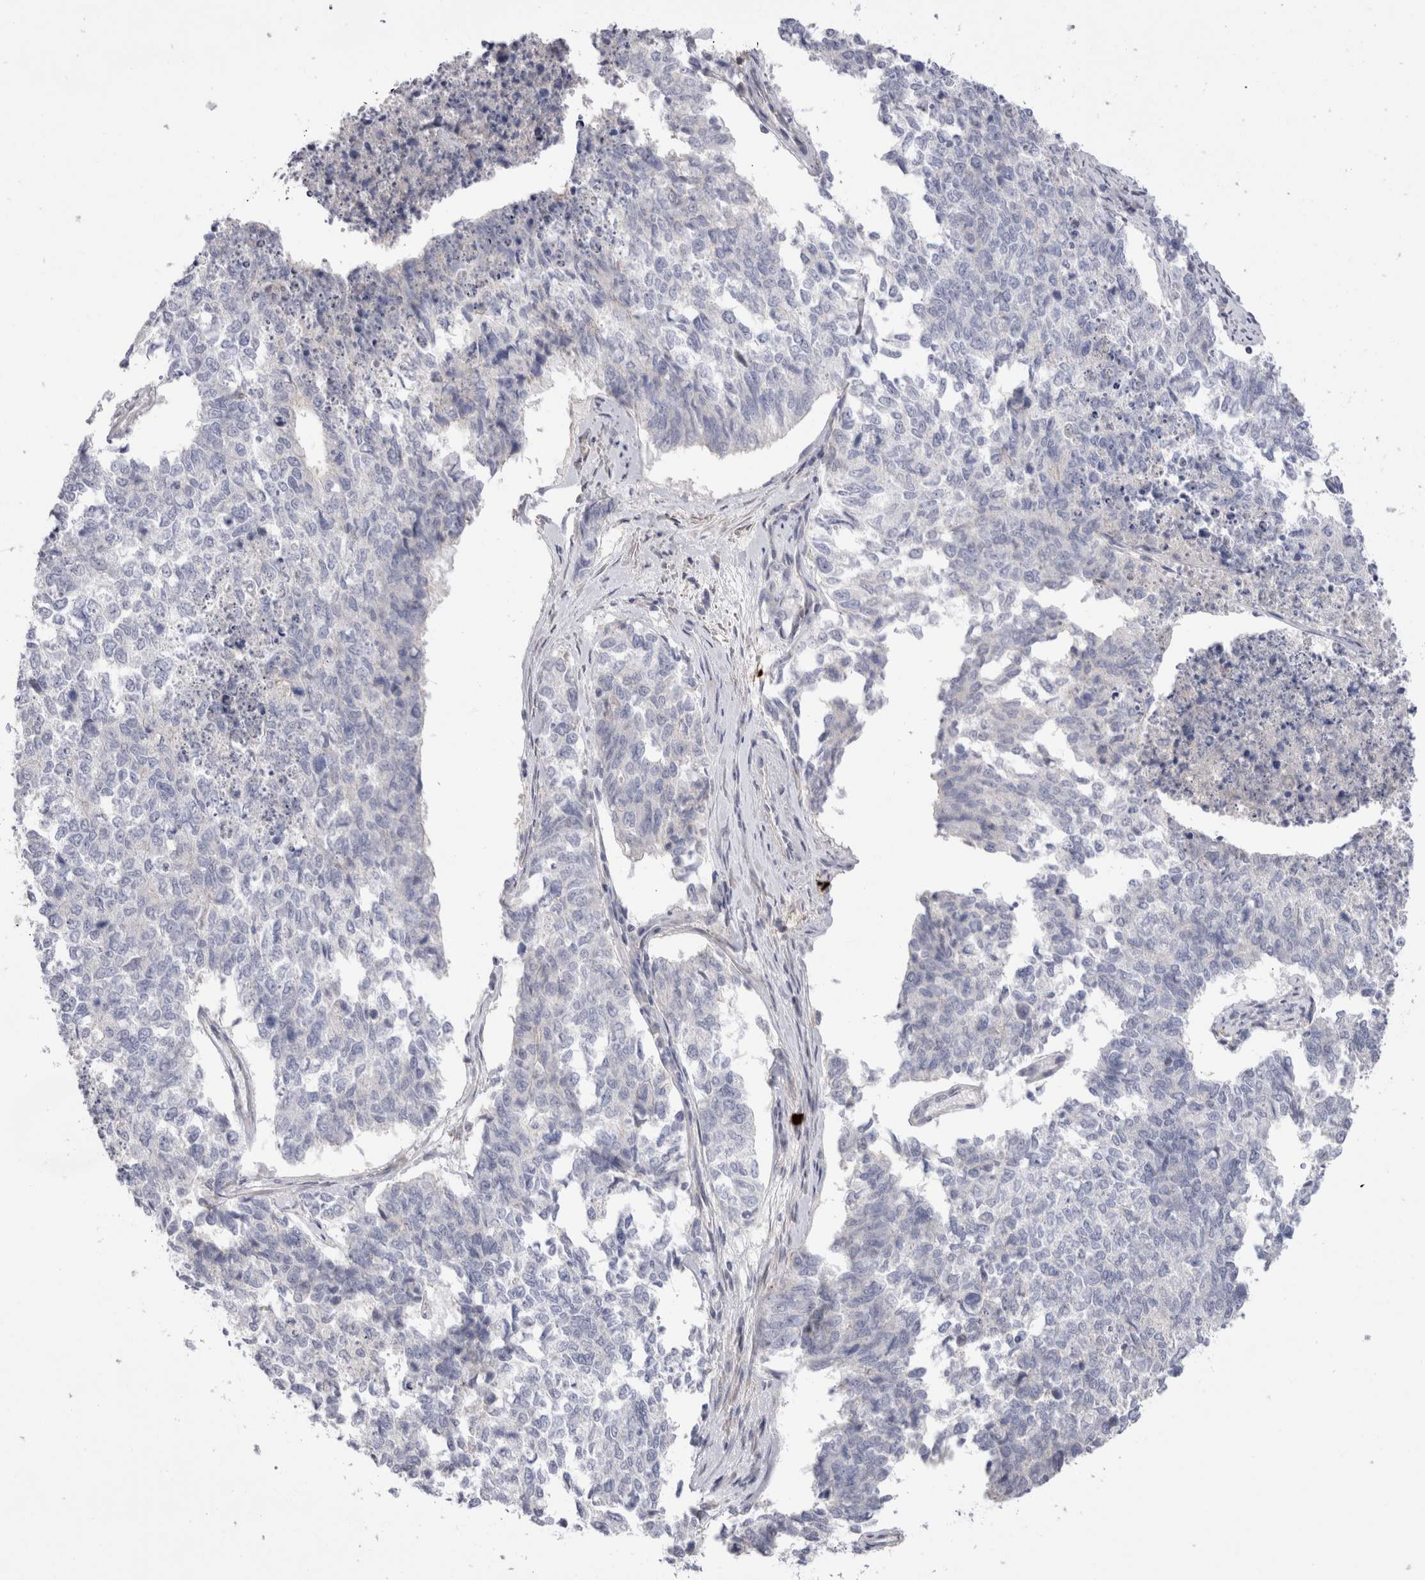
{"staining": {"intensity": "negative", "quantity": "none", "location": "none"}, "tissue": "cervical cancer", "cell_type": "Tumor cells", "image_type": "cancer", "snomed": [{"axis": "morphology", "description": "Squamous cell carcinoma, NOS"}, {"axis": "topography", "description": "Cervix"}], "caption": "Cervical cancer stained for a protein using immunohistochemistry (IHC) reveals no expression tumor cells.", "gene": "SPINK2", "patient": {"sex": "female", "age": 63}}